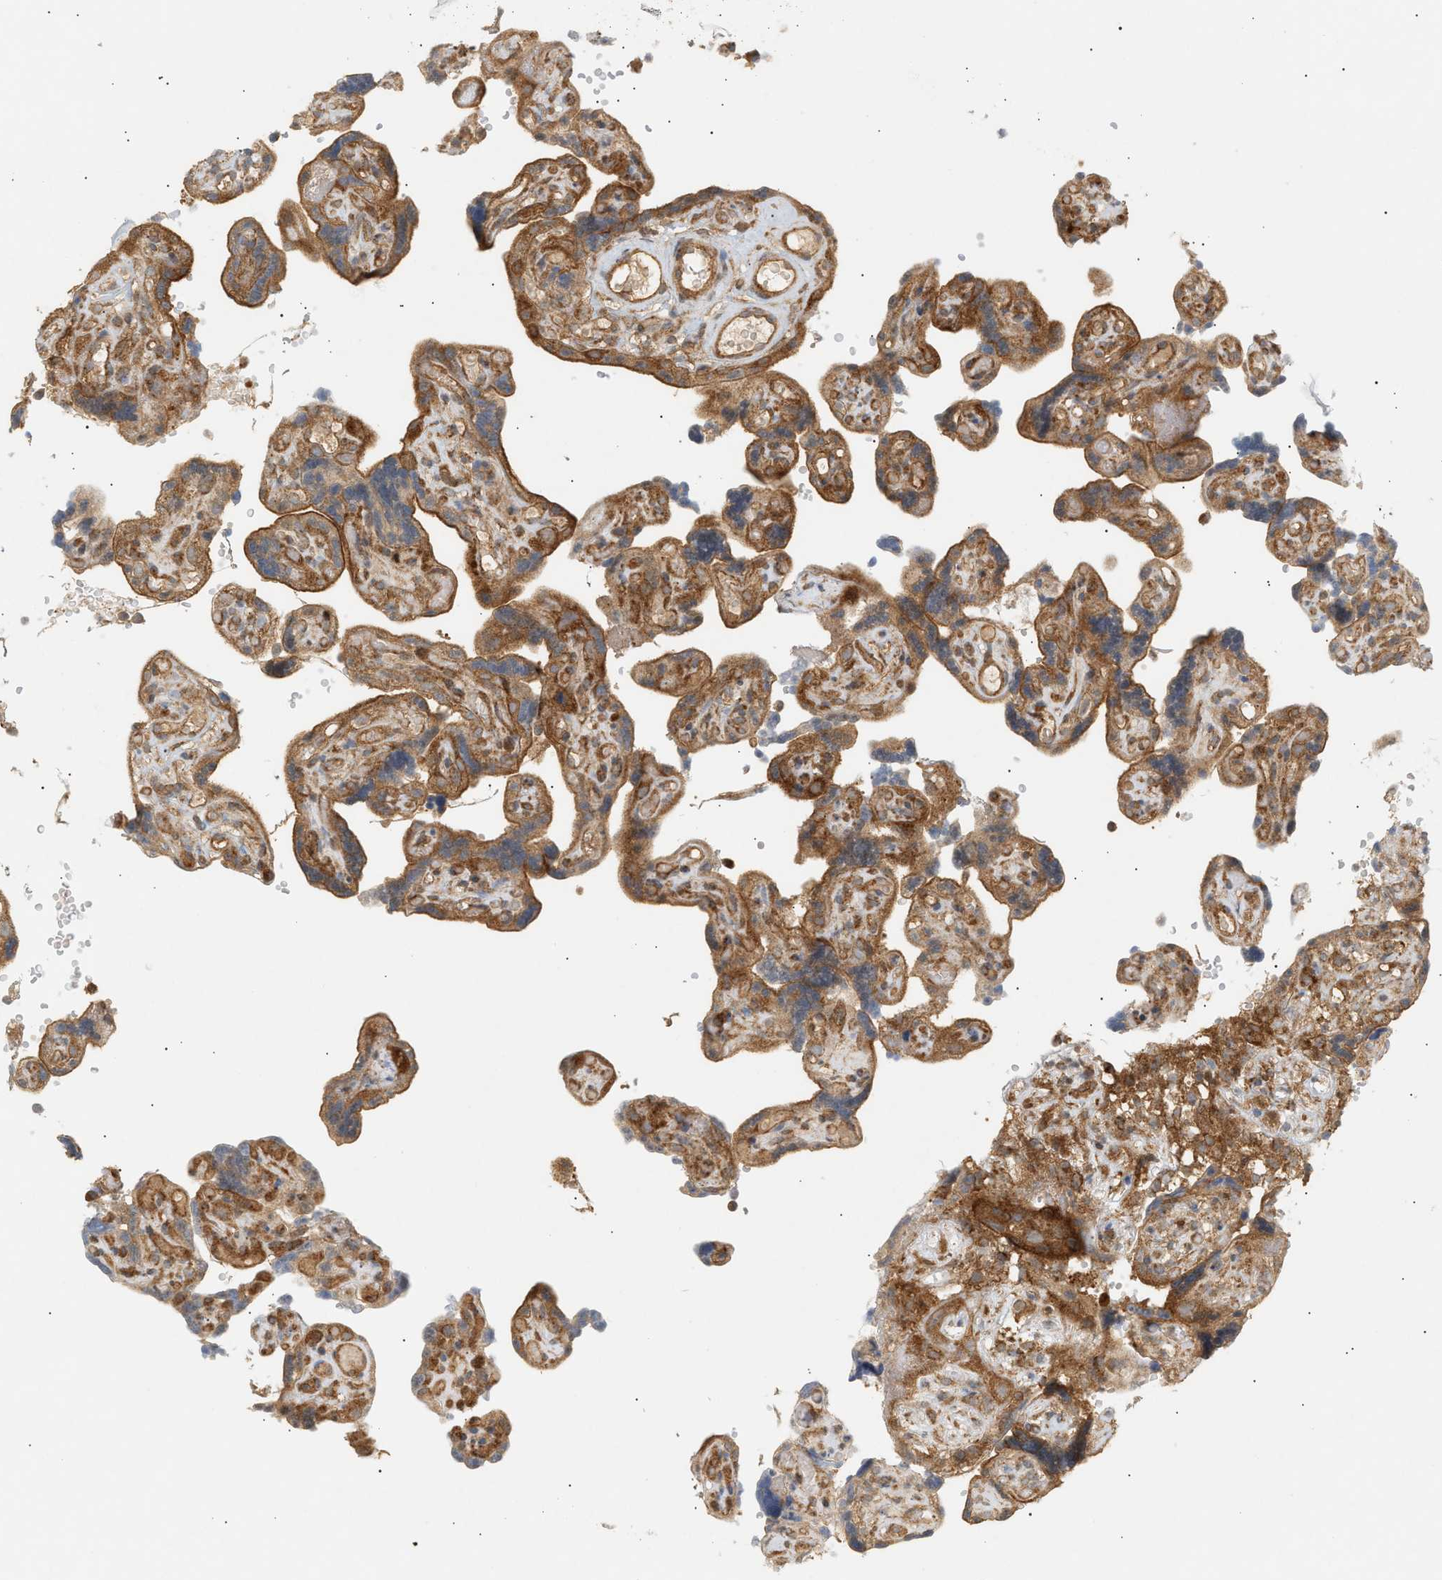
{"staining": {"intensity": "moderate", "quantity": ">75%", "location": "cytoplasmic/membranous"}, "tissue": "placenta", "cell_type": "Decidual cells", "image_type": "normal", "snomed": [{"axis": "morphology", "description": "Normal tissue, NOS"}, {"axis": "topography", "description": "Placenta"}], "caption": "Immunohistochemistry image of normal human placenta stained for a protein (brown), which reveals medium levels of moderate cytoplasmic/membranous positivity in about >75% of decidual cells.", "gene": "SHC1", "patient": {"sex": "female", "age": 30}}